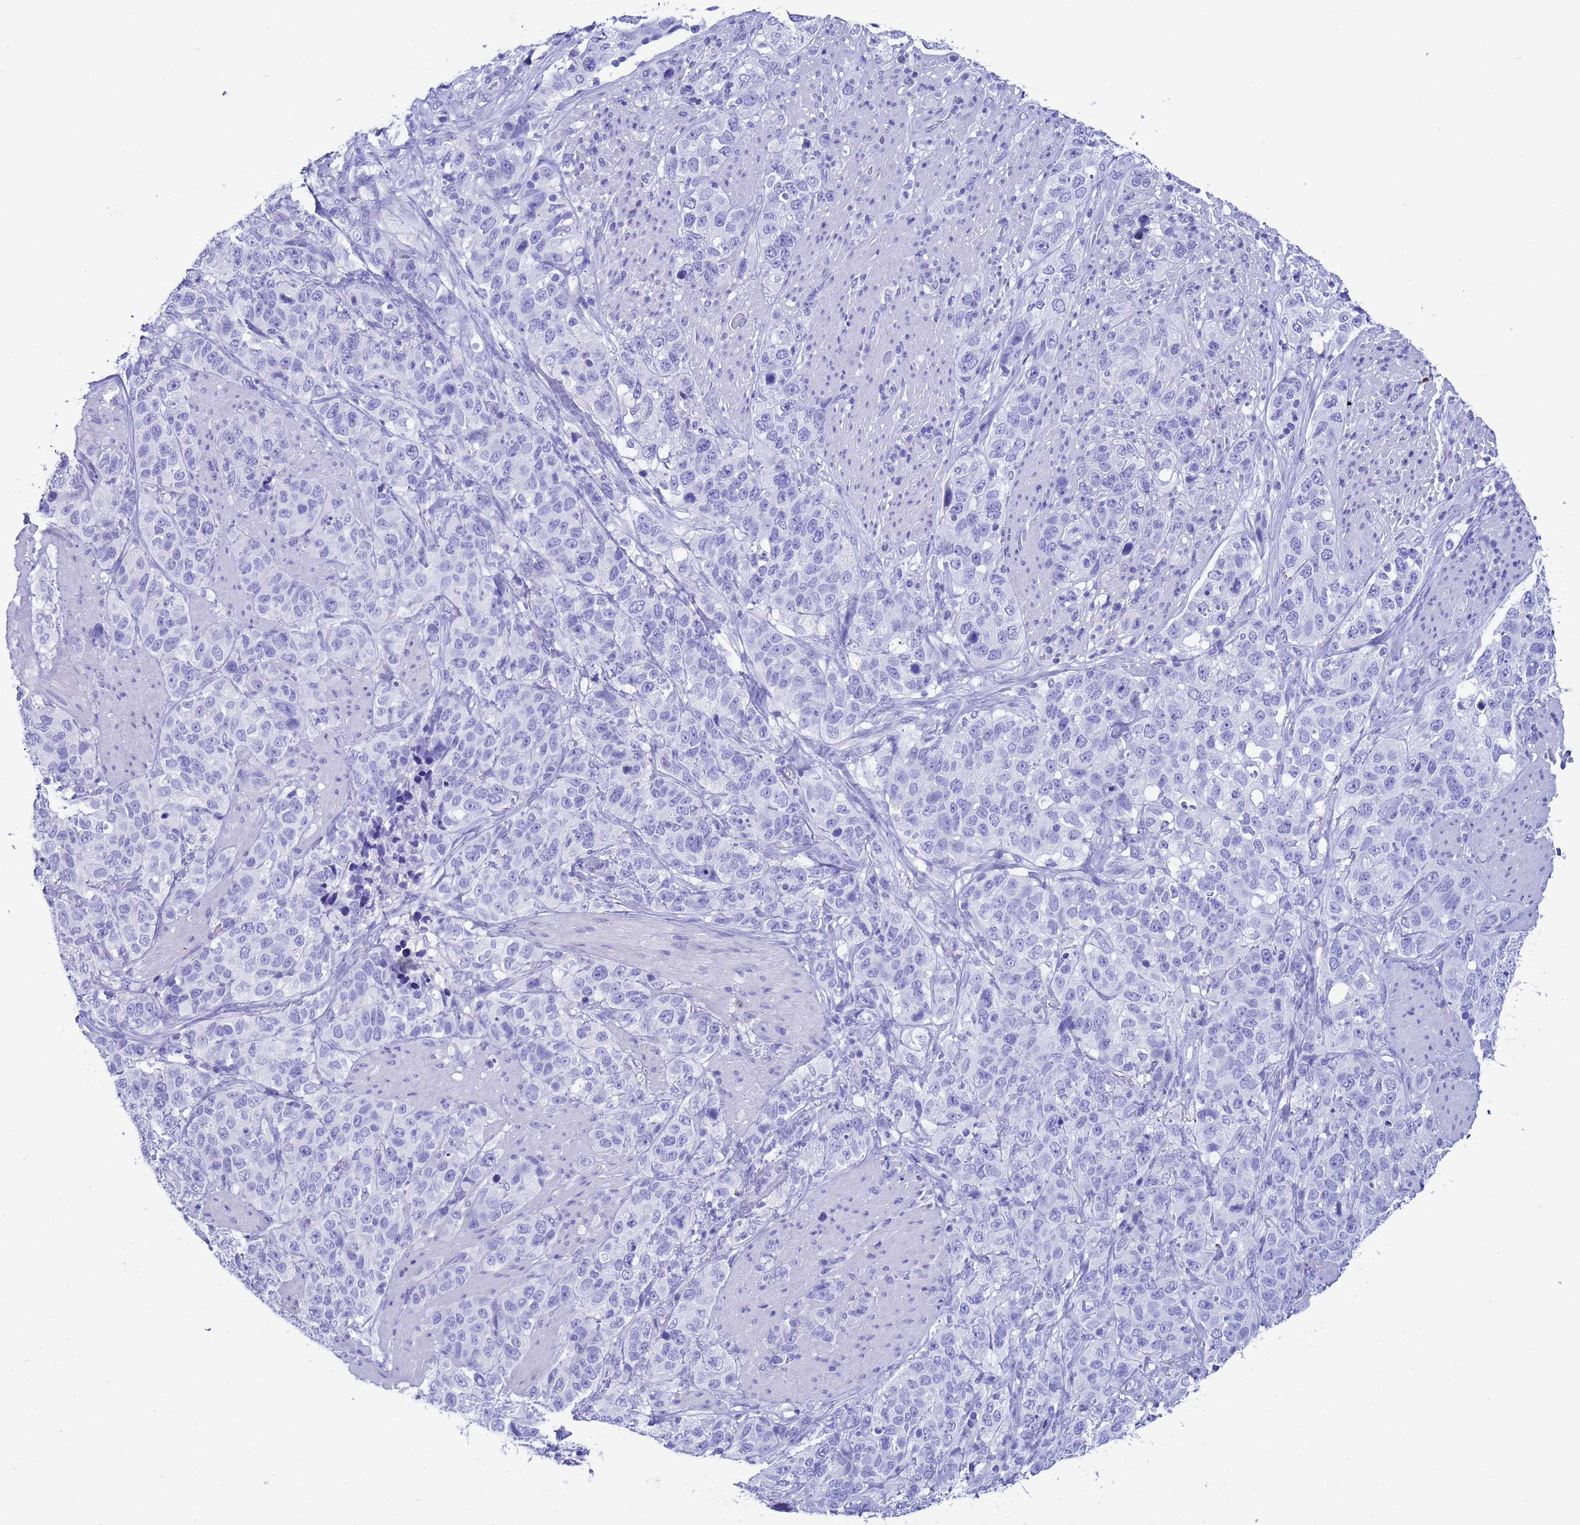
{"staining": {"intensity": "negative", "quantity": "none", "location": "none"}, "tissue": "stomach cancer", "cell_type": "Tumor cells", "image_type": "cancer", "snomed": [{"axis": "morphology", "description": "Adenocarcinoma, NOS"}, {"axis": "topography", "description": "Stomach"}], "caption": "Immunohistochemistry (IHC) photomicrograph of human adenocarcinoma (stomach) stained for a protein (brown), which shows no expression in tumor cells.", "gene": "AKR1C2", "patient": {"sex": "male", "age": 48}}